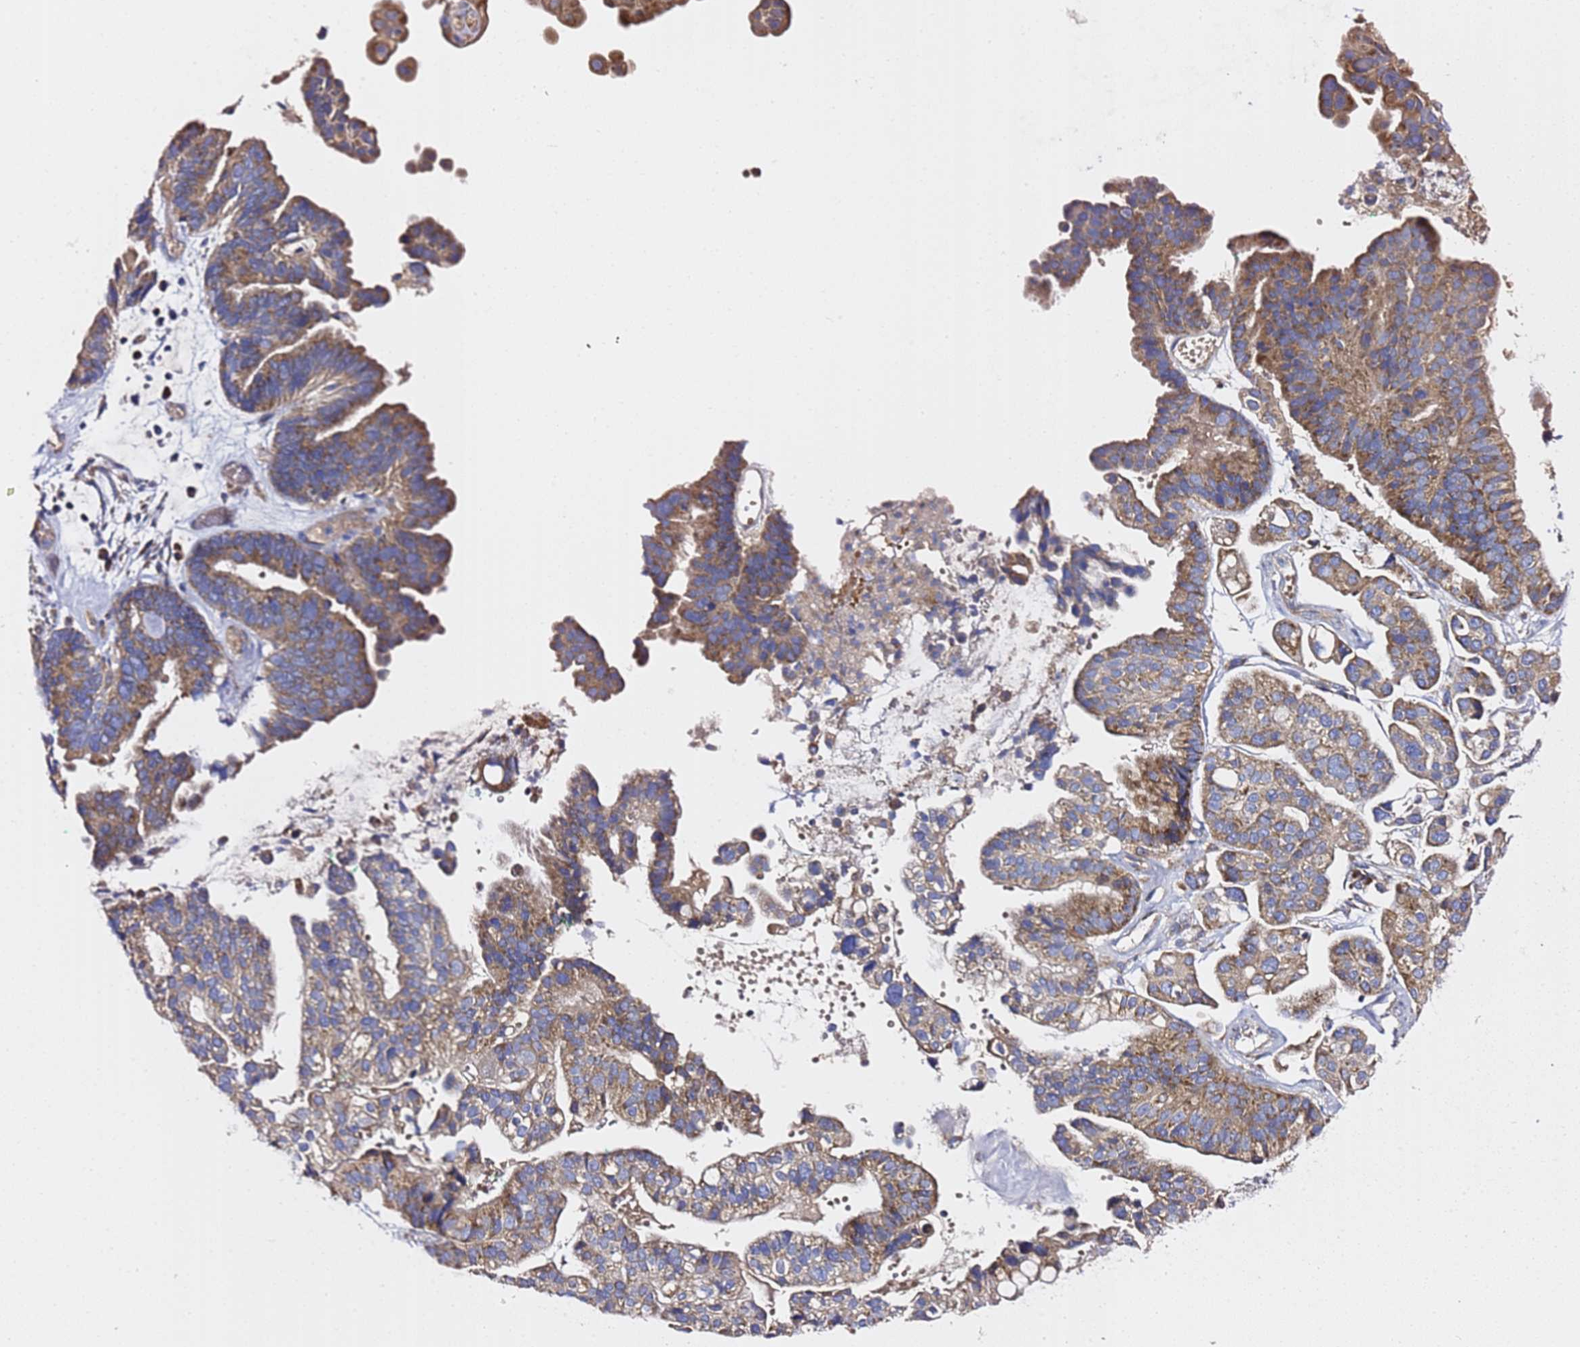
{"staining": {"intensity": "moderate", "quantity": ">75%", "location": "cytoplasmic/membranous"}, "tissue": "ovarian cancer", "cell_type": "Tumor cells", "image_type": "cancer", "snomed": [{"axis": "morphology", "description": "Cystadenocarcinoma, serous, NOS"}, {"axis": "topography", "description": "Ovary"}], "caption": "Immunohistochemical staining of ovarian cancer shows moderate cytoplasmic/membranous protein positivity in approximately >75% of tumor cells. The protein of interest is shown in brown color, while the nuclei are stained blue.", "gene": "C19orf12", "patient": {"sex": "female", "age": 56}}